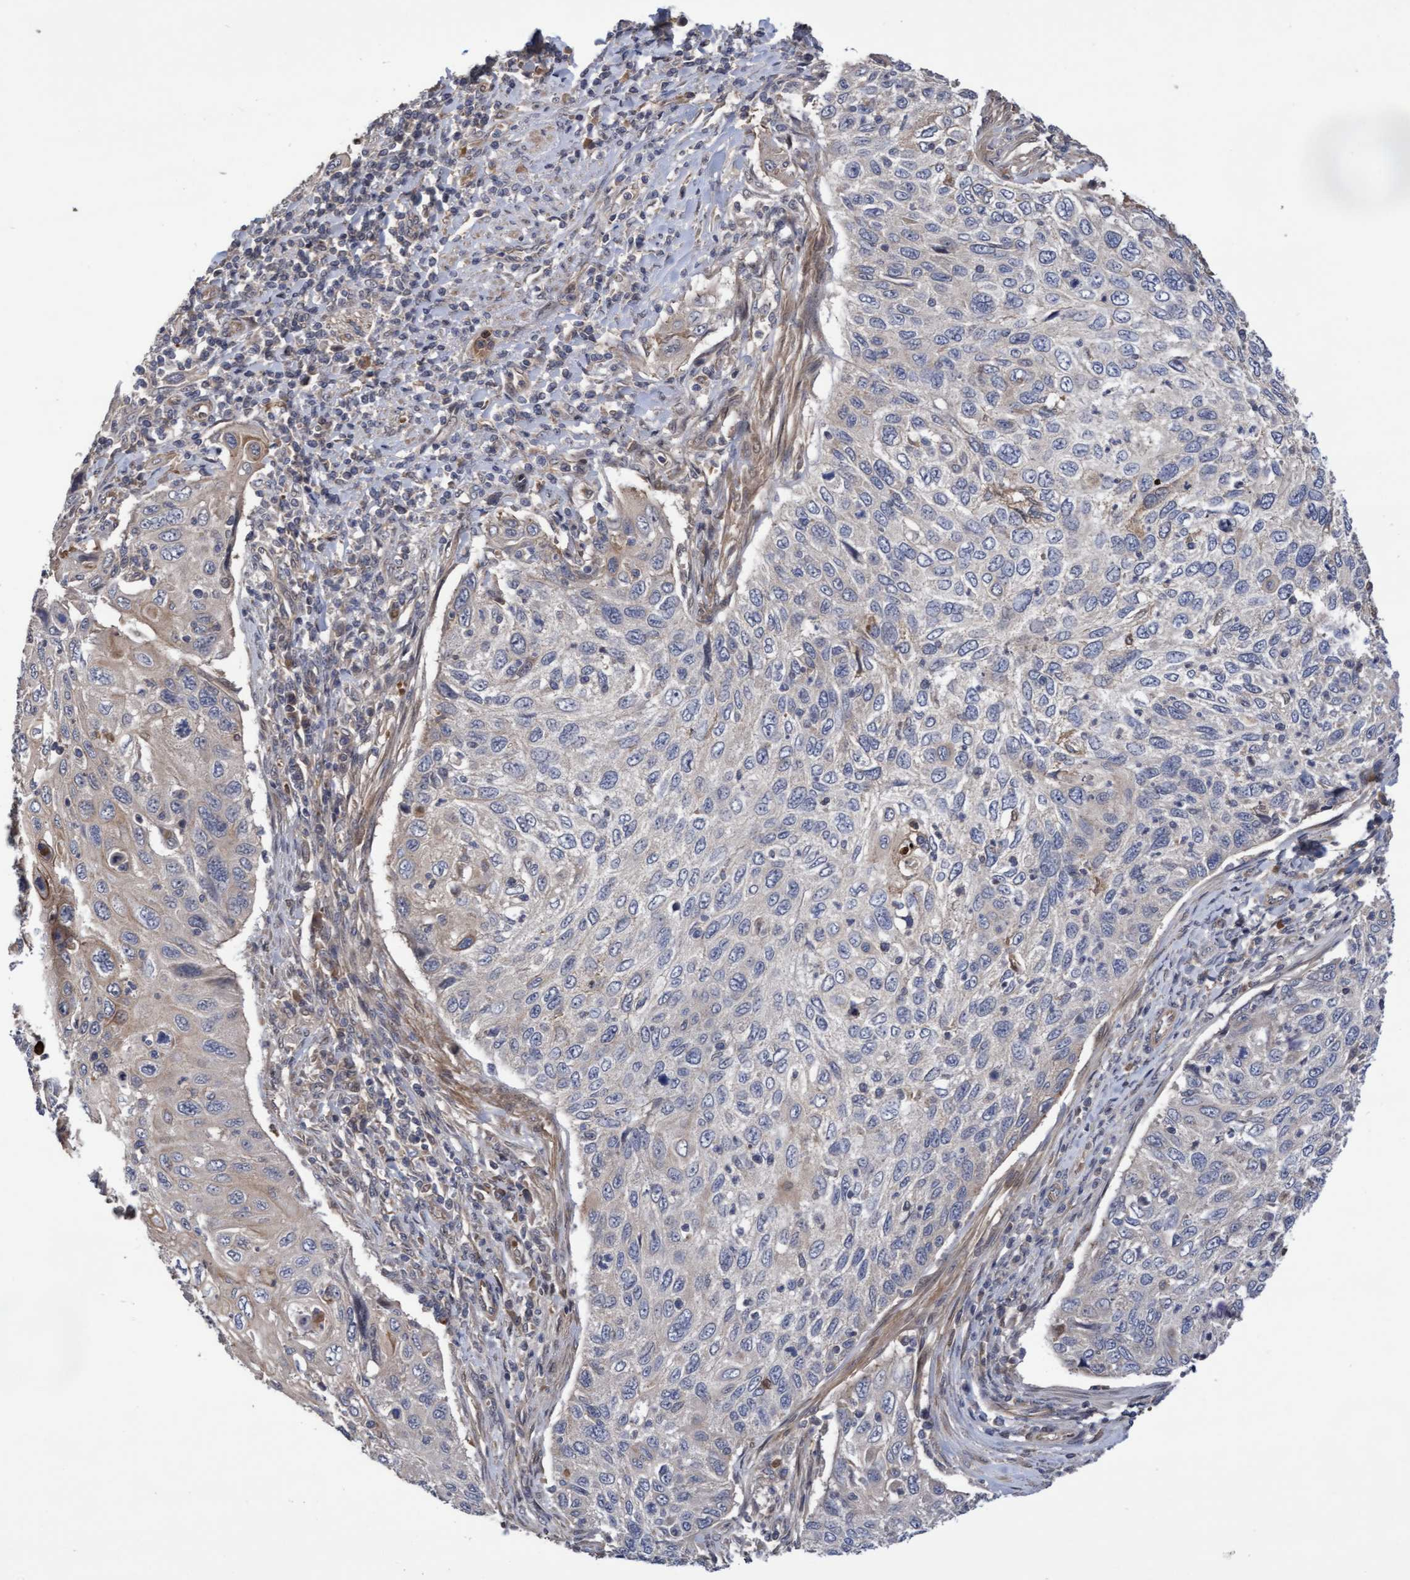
{"staining": {"intensity": "negative", "quantity": "none", "location": "none"}, "tissue": "cervical cancer", "cell_type": "Tumor cells", "image_type": "cancer", "snomed": [{"axis": "morphology", "description": "Squamous cell carcinoma, NOS"}, {"axis": "topography", "description": "Cervix"}], "caption": "Tumor cells are negative for protein expression in human cervical cancer (squamous cell carcinoma).", "gene": "COBL", "patient": {"sex": "female", "age": 70}}